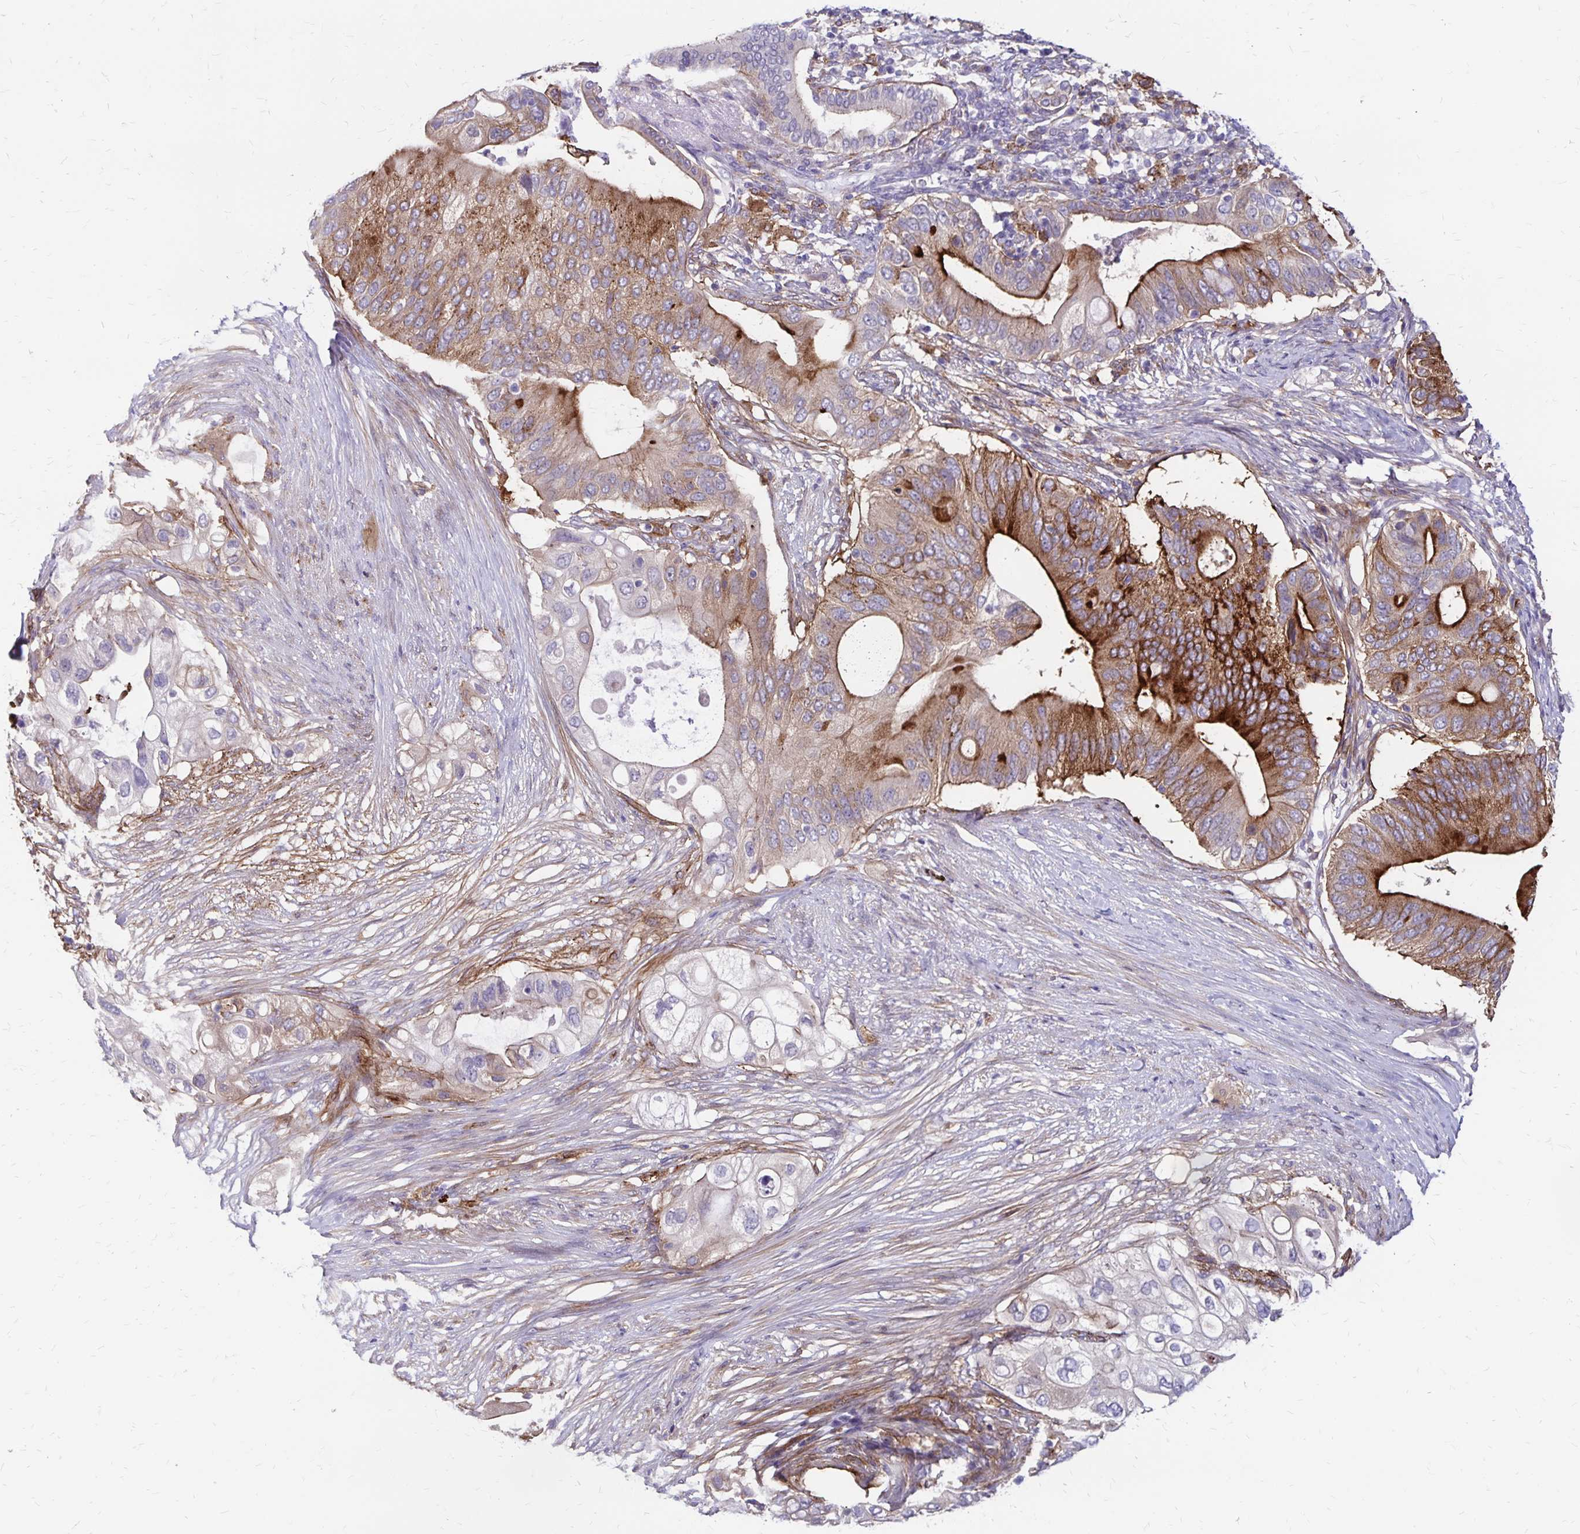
{"staining": {"intensity": "moderate", "quantity": "25%-75%", "location": "cytoplasmic/membranous"}, "tissue": "pancreatic cancer", "cell_type": "Tumor cells", "image_type": "cancer", "snomed": [{"axis": "morphology", "description": "Adenocarcinoma, NOS"}, {"axis": "topography", "description": "Pancreas"}], "caption": "Immunohistochemistry (IHC) photomicrograph of neoplastic tissue: pancreatic adenocarcinoma stained using IHC shows medium levels of moderate protein expression localized specifically in the cytoplasmic/membranous of tumor cells, appearing as a cytoplasmic/membranous brown color.", "gene": "TNS3", "patient": {"sex": "female", "age": 72}}